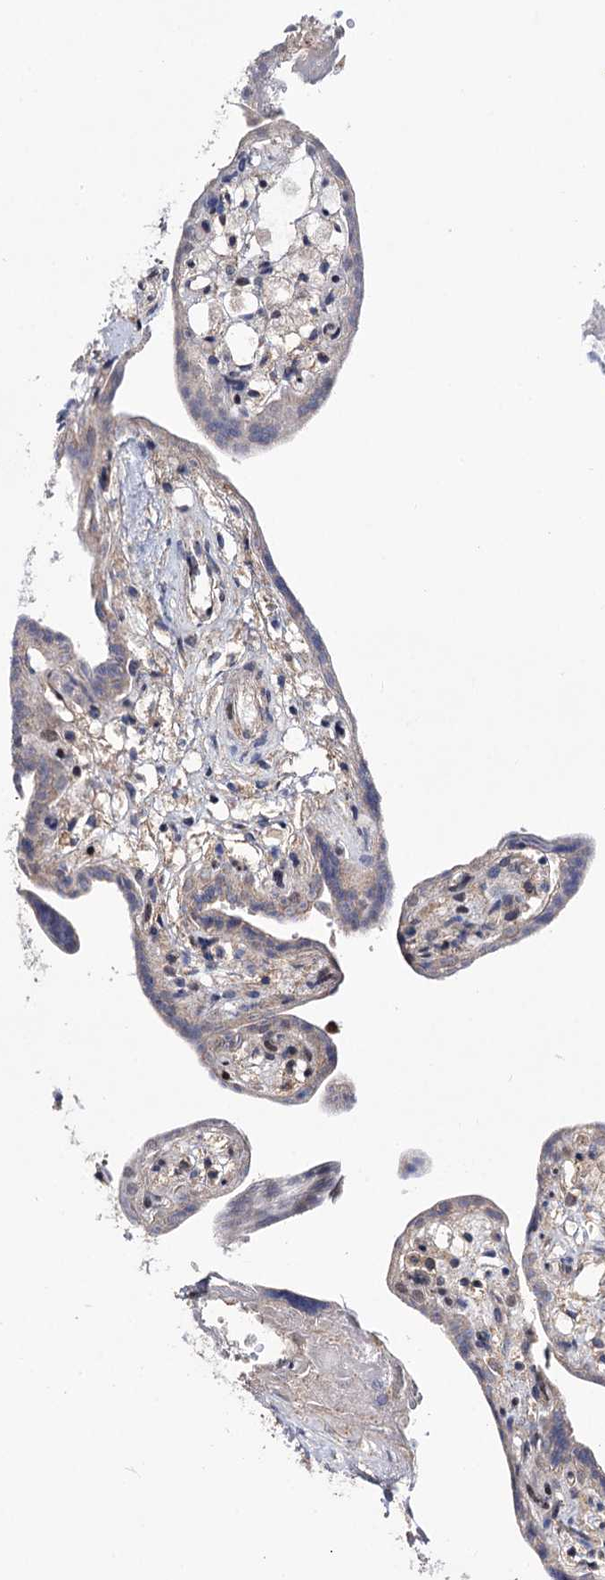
{"staining": {"intensity": "moderate", "quantity": "25%-75%", "location": "nuclear"}, "tissue": "placenta", "cell_type": "Trophoblastic cells", "image_type": "normal", "snomed": [{"axis": "morphology", "description": "Normal tissue, NOS"}, {"axis": "topography", "description": "Placenta"}], "caption": "Moderate nuclear staining for a protein is present in approximately 25%-75% of trophoblastic cells of unremarkable placenta using IHC.", "gene": "SMCHD1", "patient": {"sex": "female", "age": 37}}